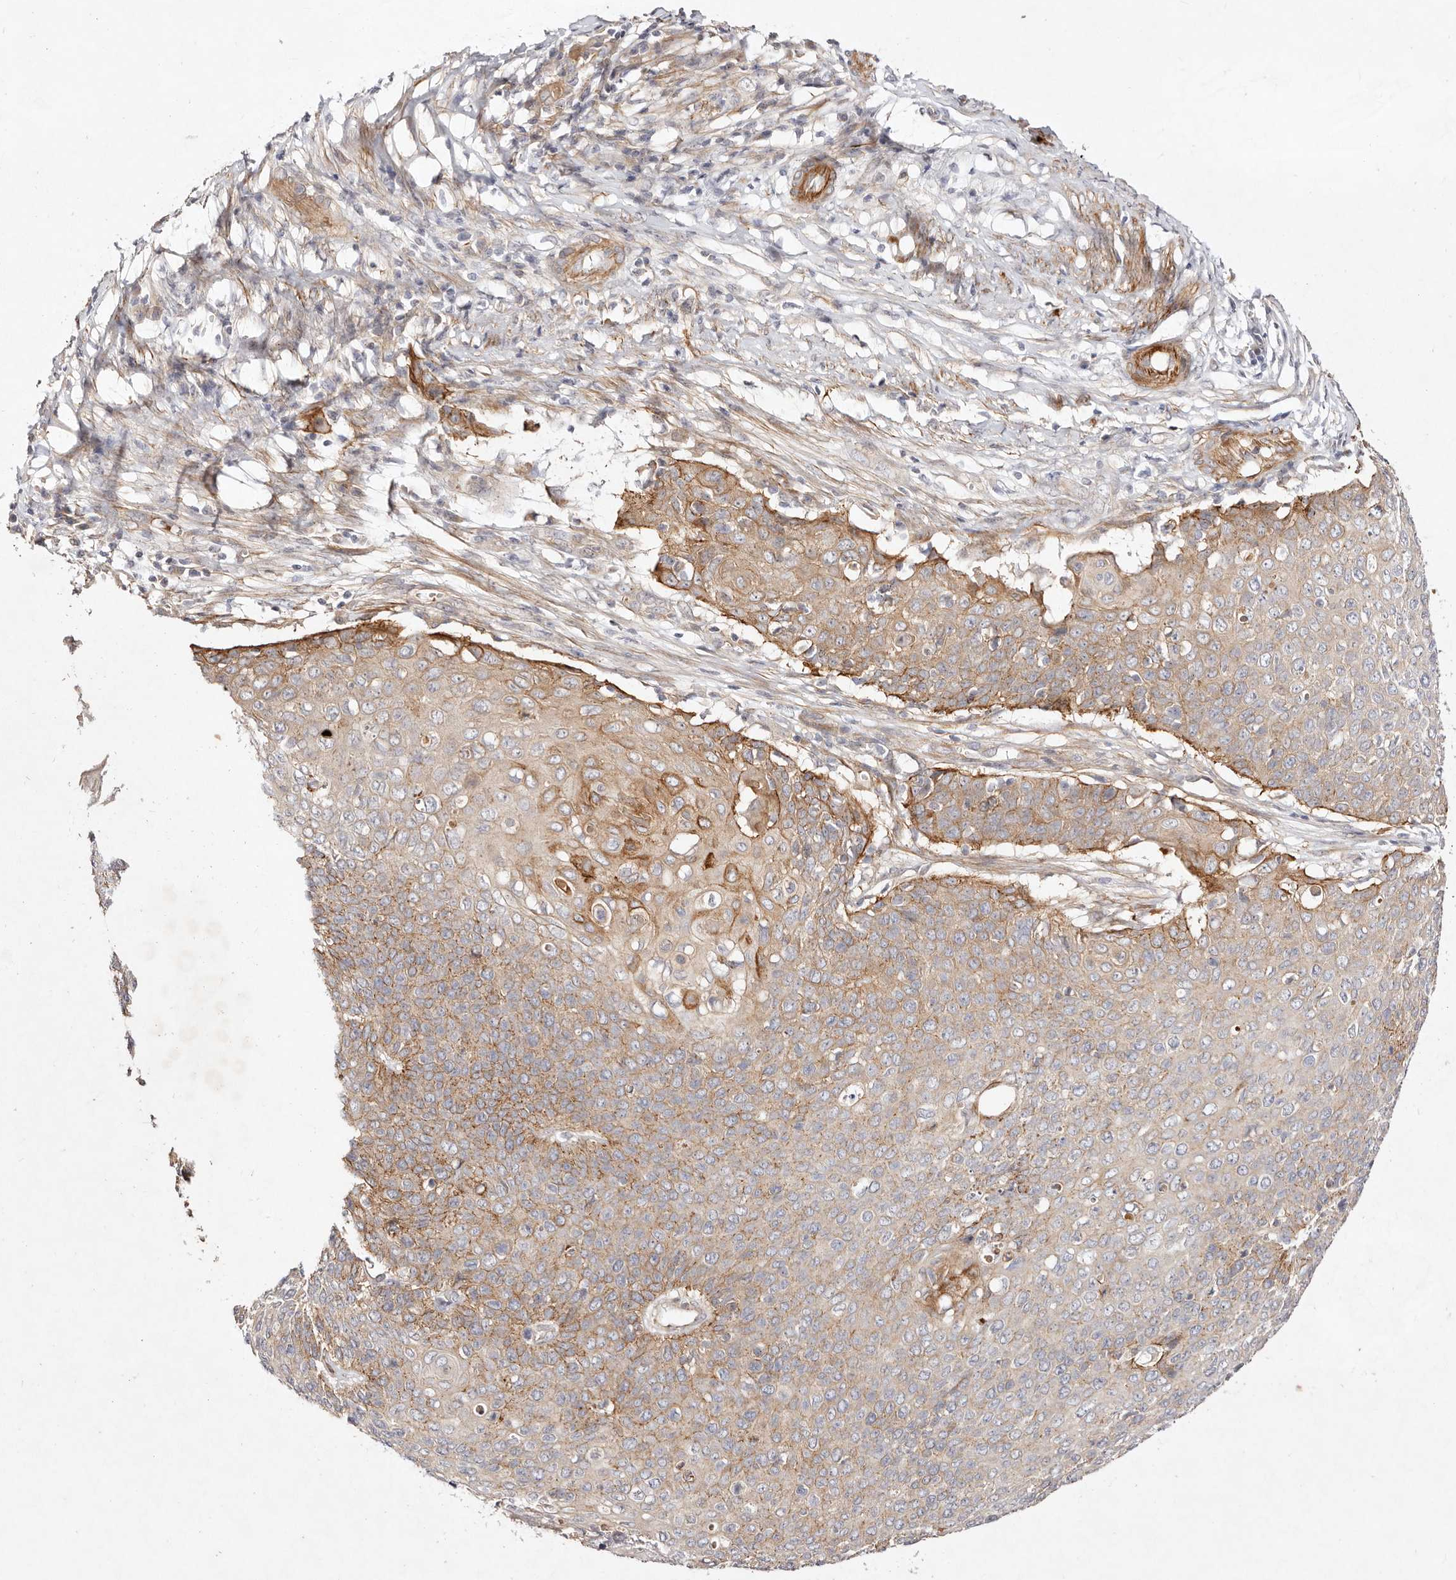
{"staining": {"intensity": "moderate", "quantity": "25%-75%", "location": "cytoplasmic/membranous"}, "tissue": "cervical cancer", "cell_type": "Tumor cells", "image_type": "cancer", "snomed": [{"axis": "morphology", "description": "Squamous cell carcinoma, NOS"}, {"axis": "topography", "description": "Cervix"}], "caption": "The immunohistochemical stain shows moderate cytoplasmic/membranous staining in tumor cells of cervical cancer tissue. The staining was performed using DAB, with brown indicating positive protein expression. Nuclei are stained blue with hematoxylin.", "gene": "MTMR11", "patient": {"sex": "female", "age": 39}}